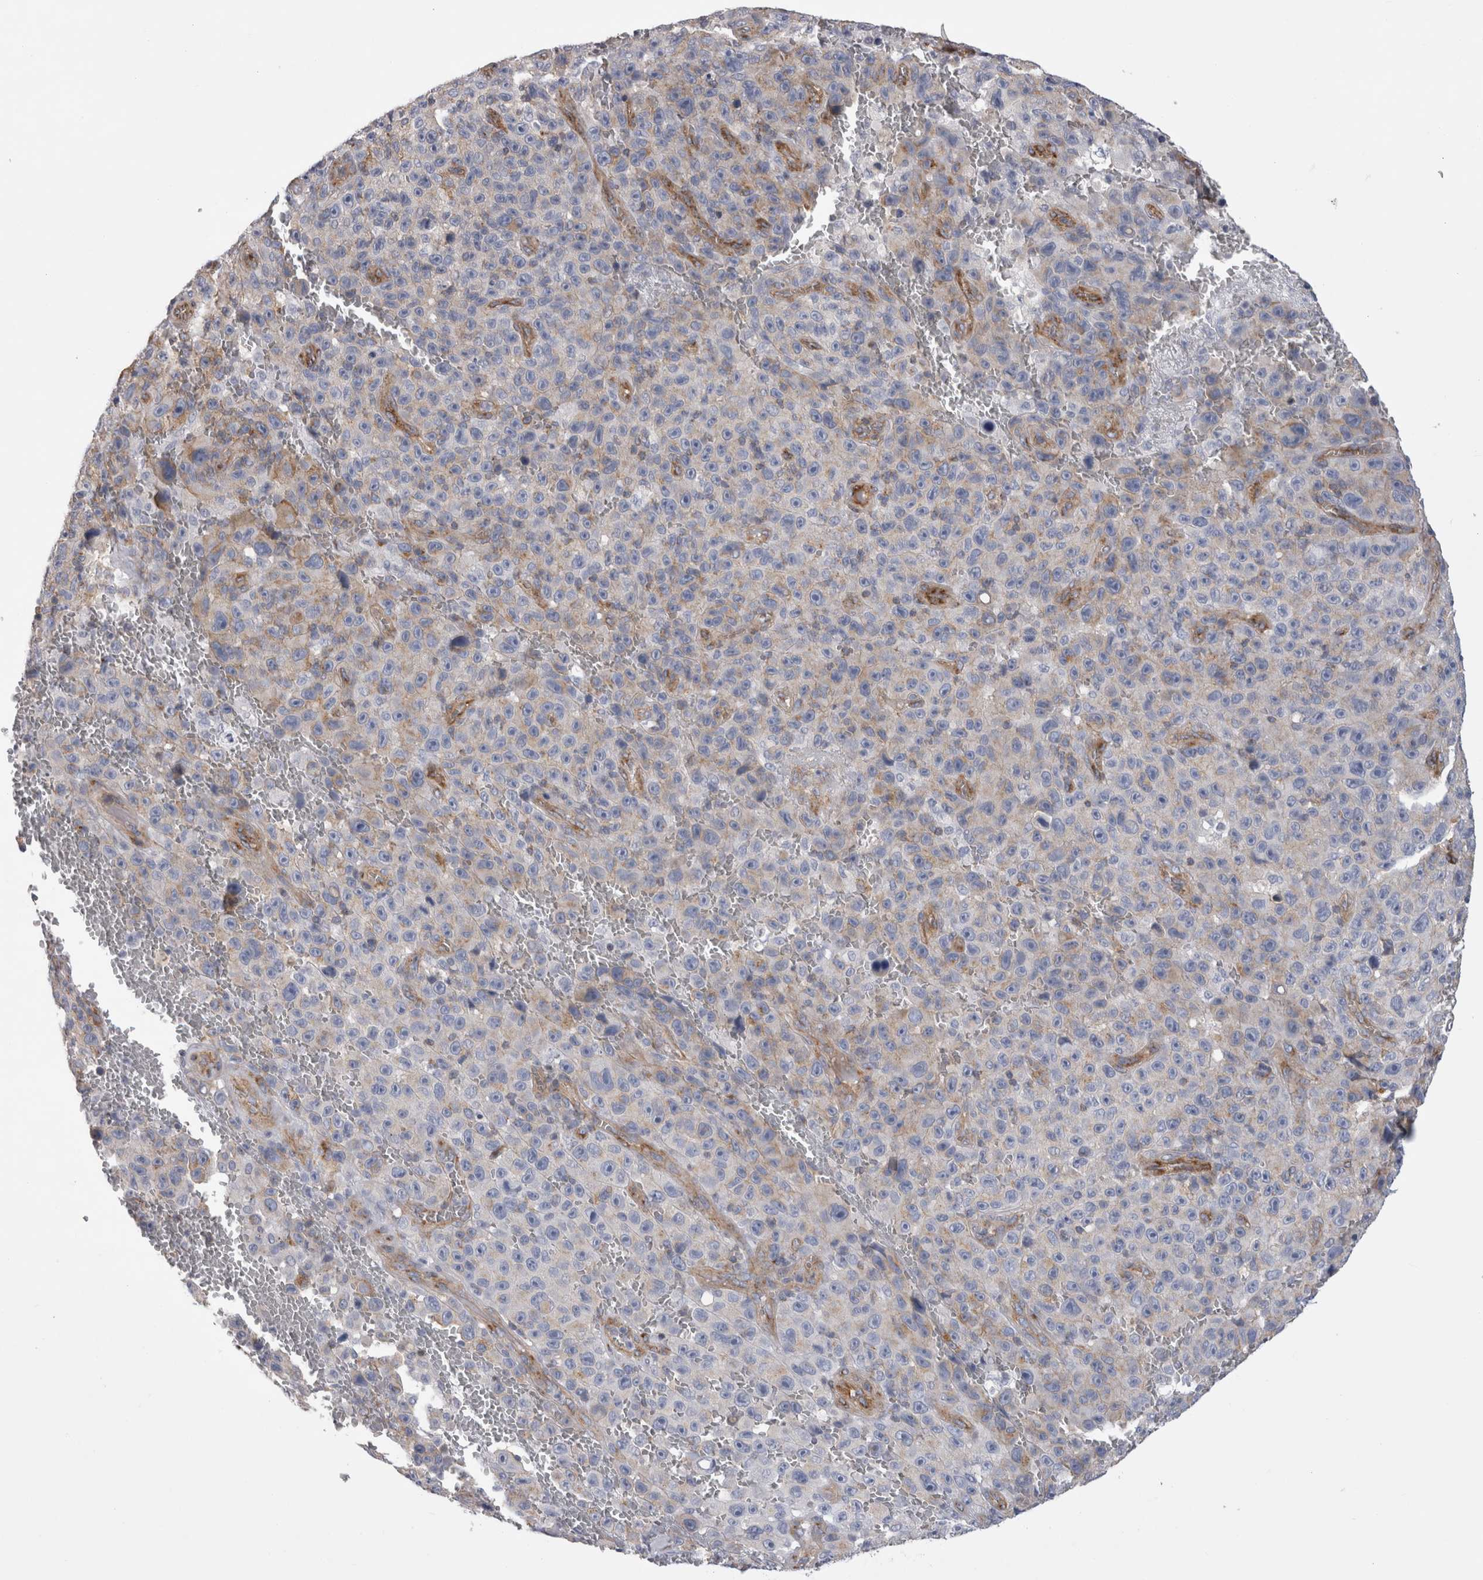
{"staining": {"intensity": "weak", "quantity": "<25%", "location": "cytoplasmic/membranous"}, "tissue": "melanoma", "cell_type": "Tumor cells", "image_type": "cancer", "snomed": [{"axis": "morphology", "description": "Malignant melanoma, NOS"}, {"axis": "topography", "description": "Skin"}], "caption": "Histopathology image shows no protein staining in tumor cells of melanoma tissue.", "gene": "ATXN3", "patient": {"sex": "female", "age": 82}}